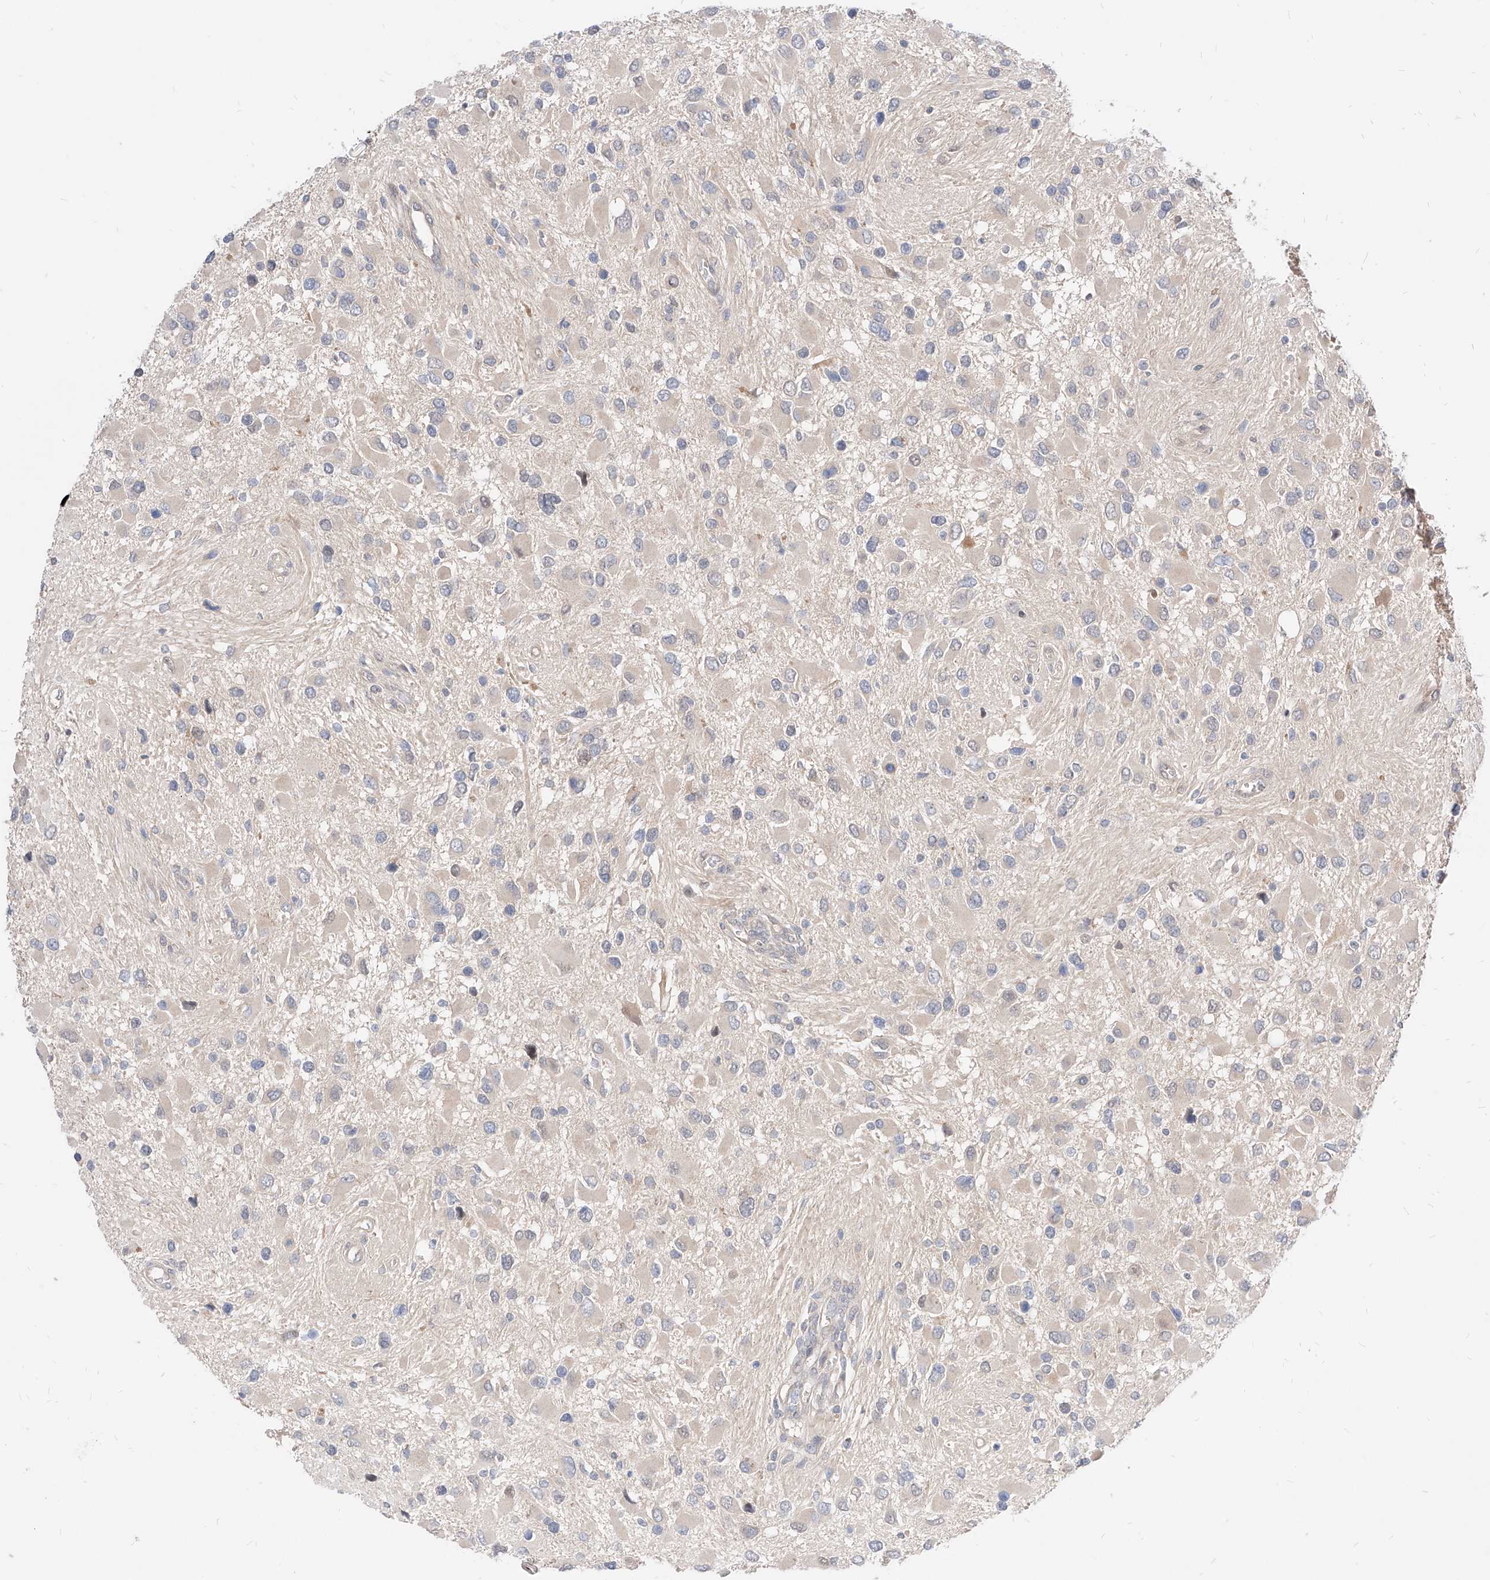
{"staining": {"intensity": "negative", "quantity": "none", "location": "none"}, "tissue": "glioma", "cell_type": "Tumor cells", "image_type": "cancer", "snomed": [{"axis": "morphology", "description": "Glioma, malignant, High grade"}, {"axis": "topography", "description": "Brain"}], "caption": "Photomicrograph shows no protein staining in tumor cells of high-grade glioma (malignant) tissue.", "gene": "TSNAX", "patient": {"sex": "male", "age": 53}}